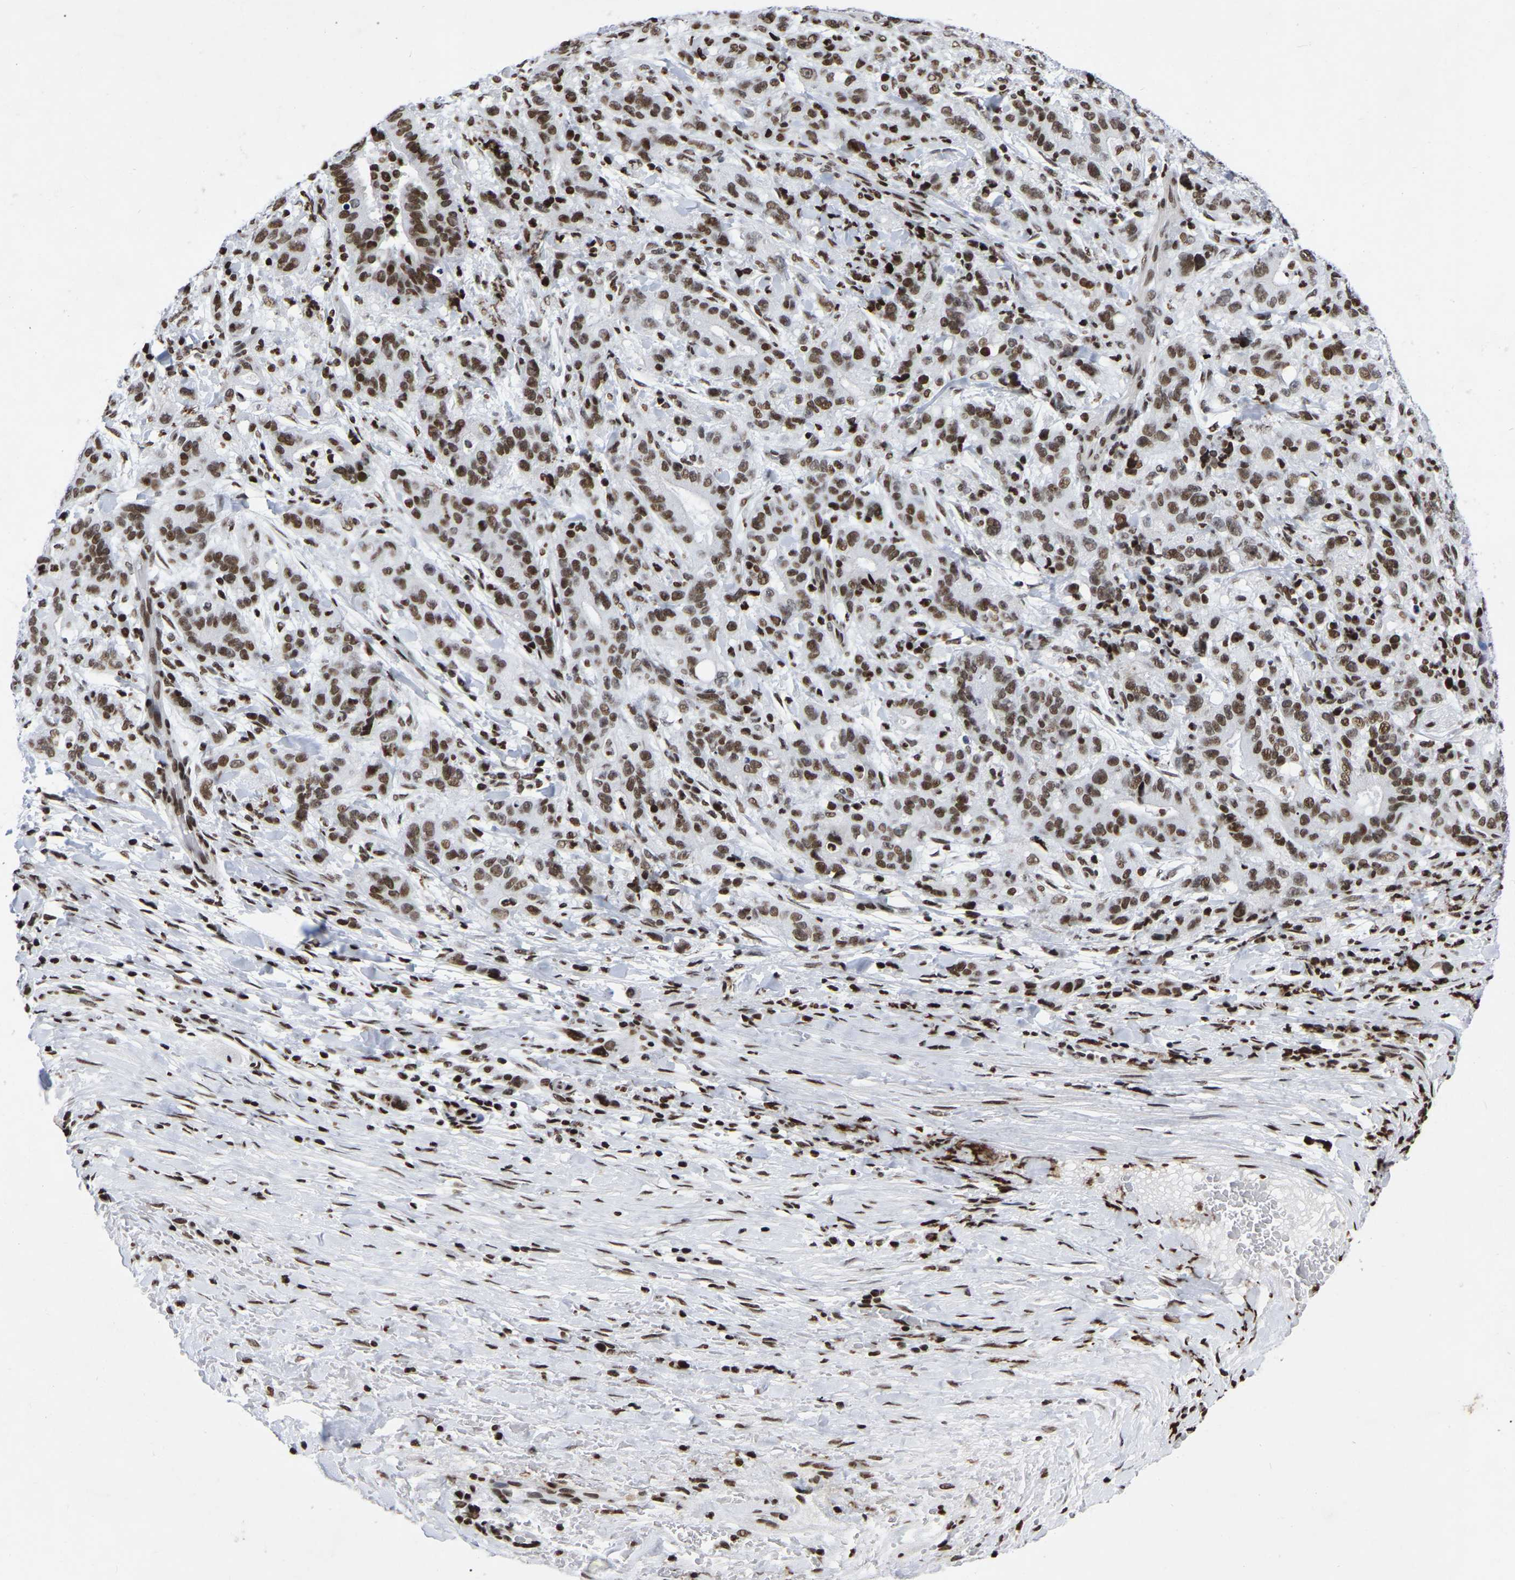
{"staining": {"intensity": "strong", "quantity": ">75%", "location": "nuclear"}, "tissue": "liver cancer", "cell_type": "Tumor cells", "image_type": "cancer", "snomed": [{"axis": "morphology", "description": "Cholangiocarcinoma"}, {"axis": "topography", "description": "Liver"}], "caption": "This micrograph exhibits liver cancer stained with immunohistochemistry (IHC) to label a protein in brown. The nuclear of tumor cells show strong positivity for the protein. Nuclei are counter-stained blue.", "gene": "PRCC", "patient": {"sex": "female", "age": 38}}